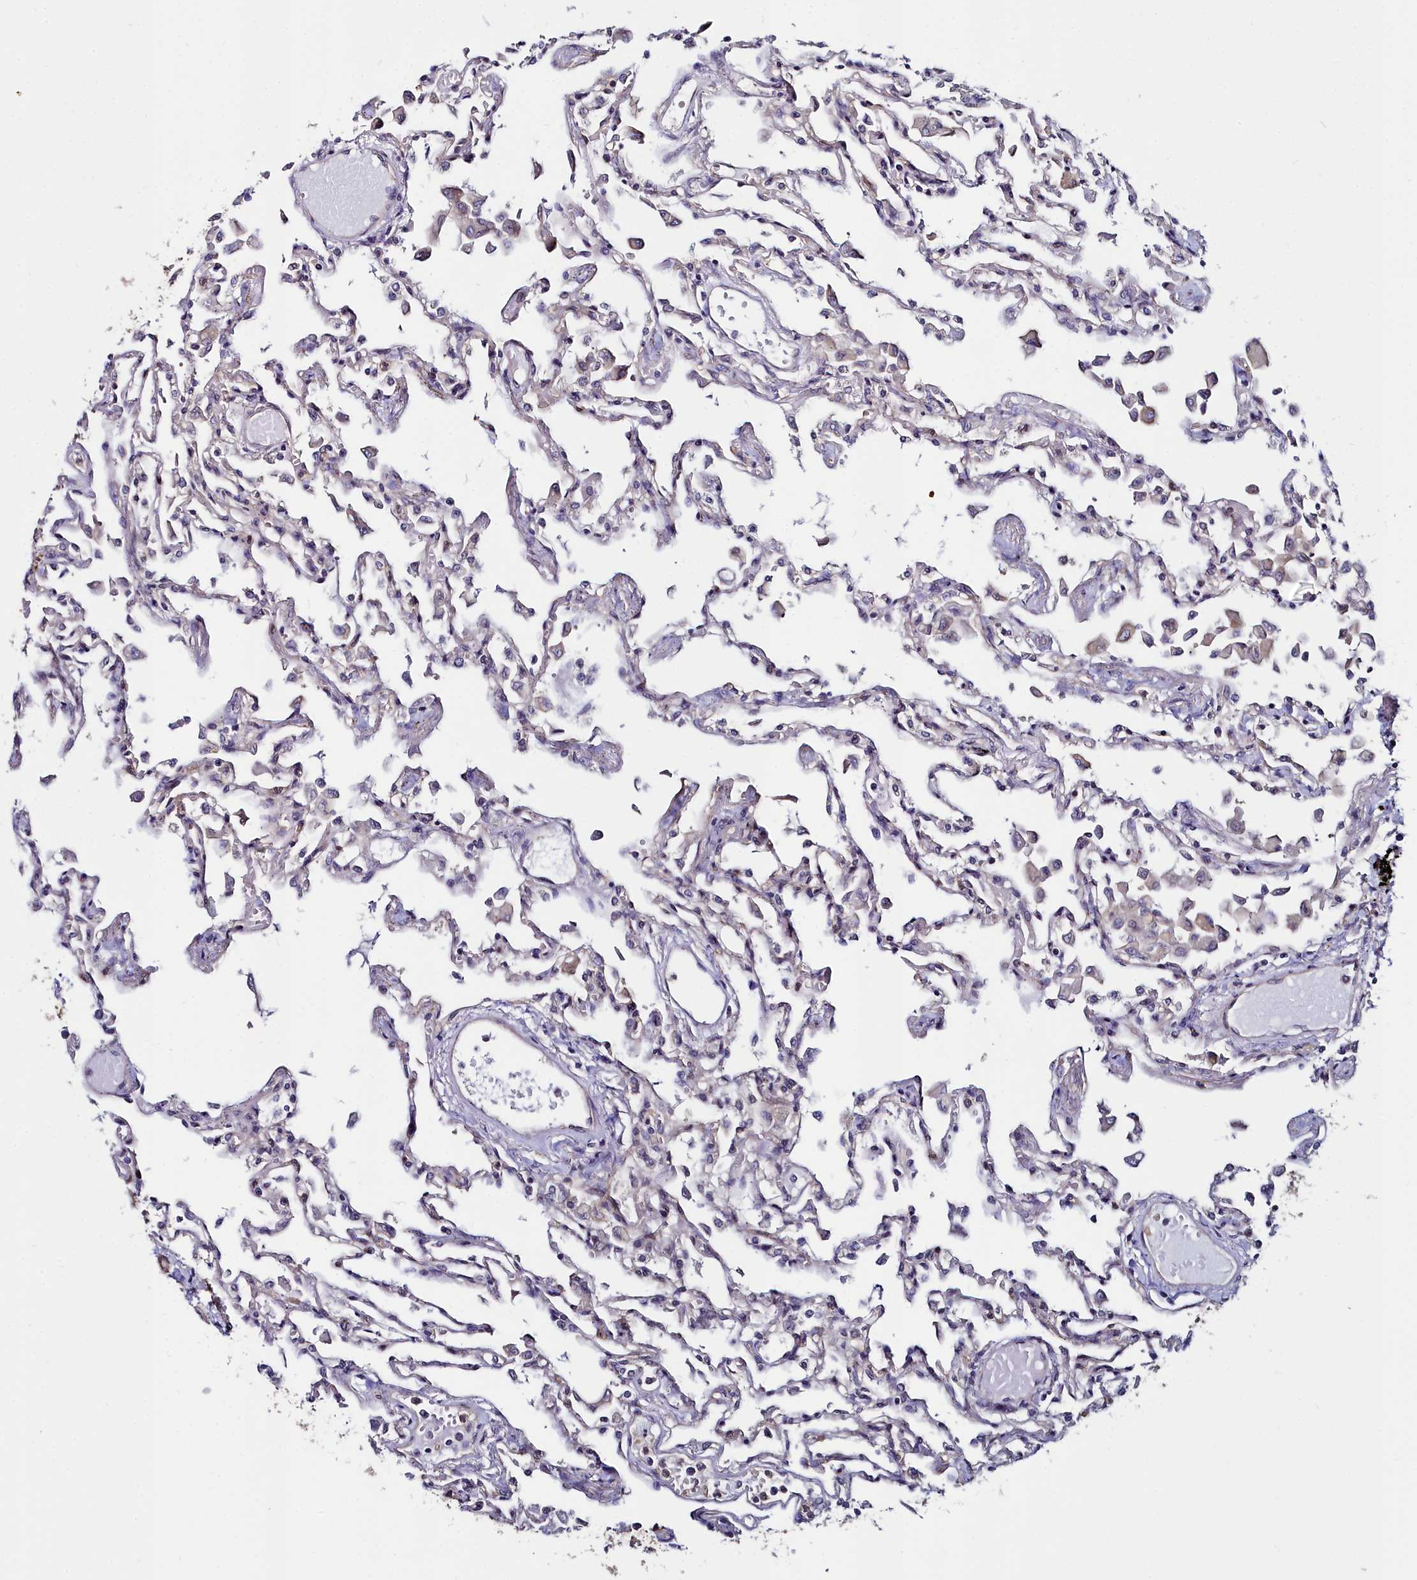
{"staining": {"intensity": "weak", "quantity": "<25%", "location": "cytoplasmic/membranous"}, "tissue": "lung", "cell_type": "Alveolar cells", "image_type": "normal", "snomed": [{"axis": "morphology", "description": "Normal tissue, NOS"}, {"axis": "topography", "description": "Bronchus"}, {"axis": "topography", "description": "Lung"}], "caption": "This is an IHC micrograph of normal human lung. There is no staining in alveolar cells.", "gene": "C4orf19", "patient": {"sex": "female", "age": 49}}